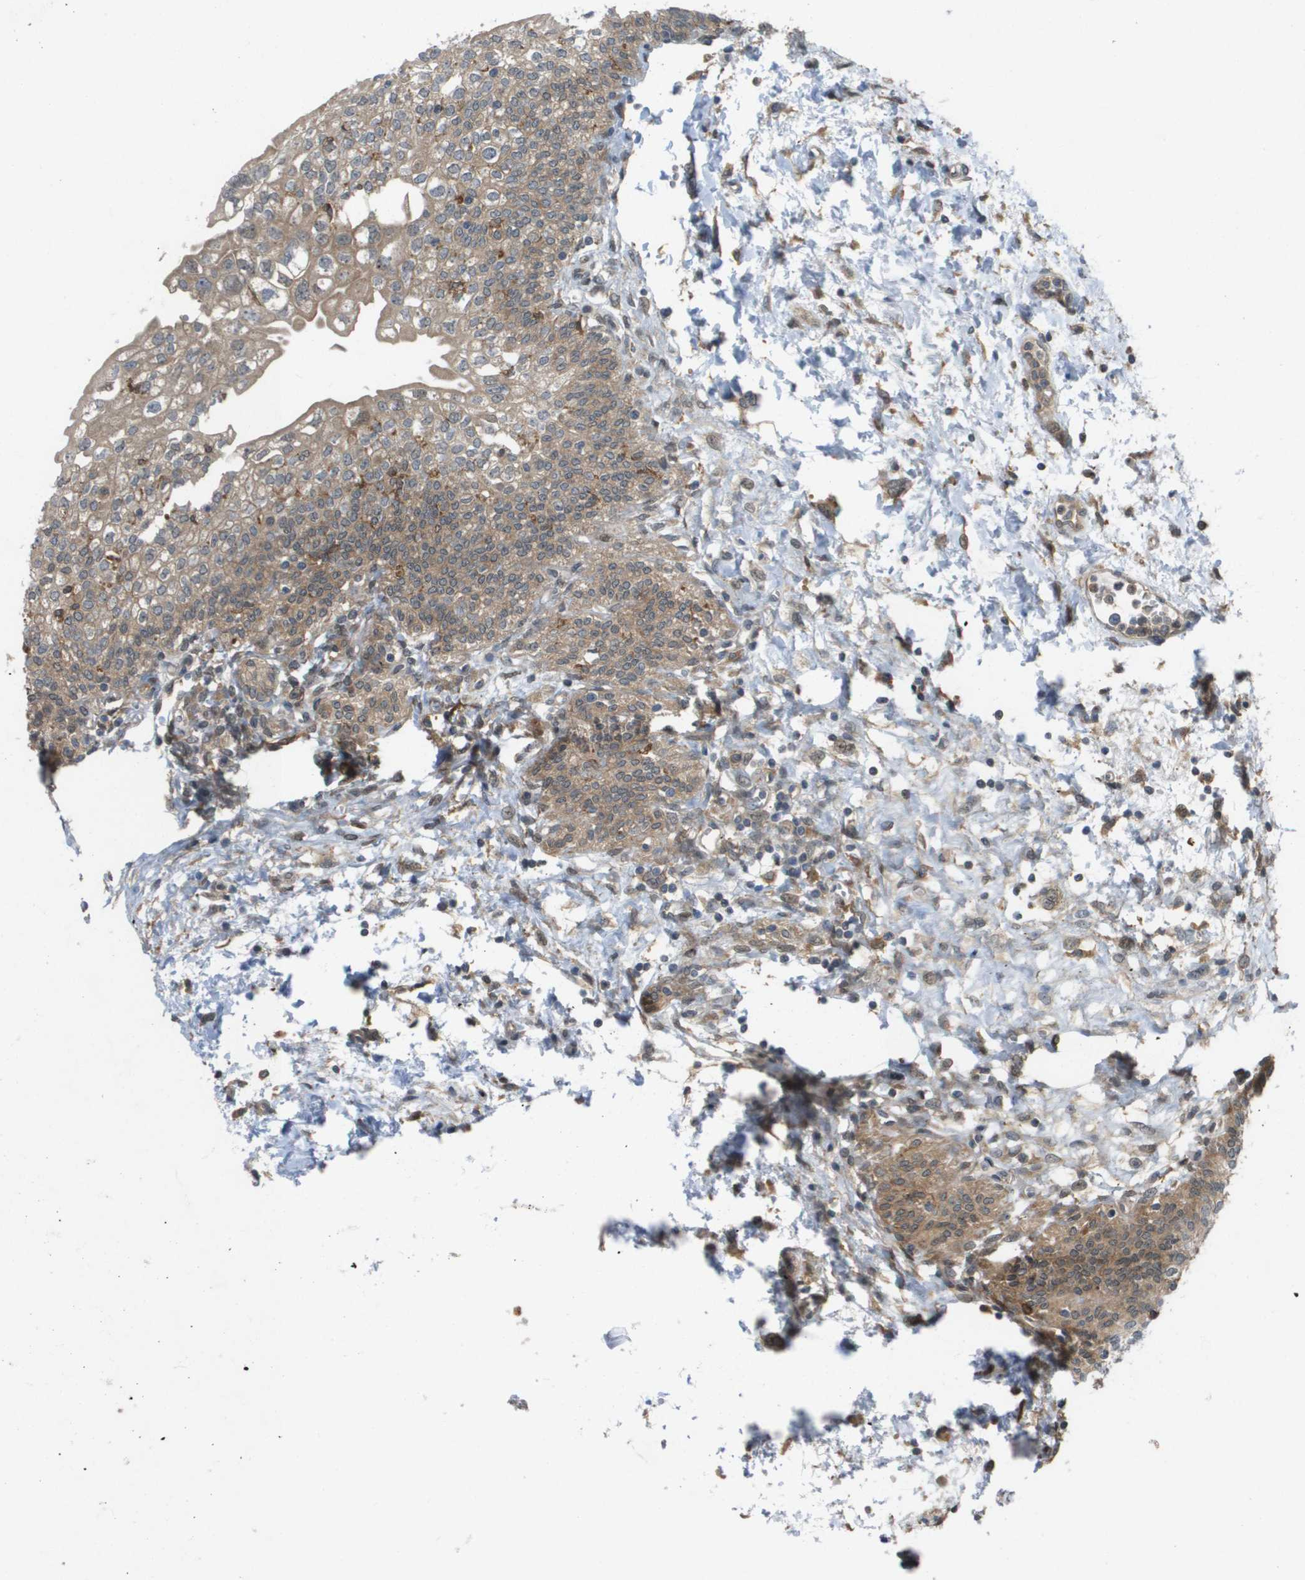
{"staining": {"intensity": "moderate", "quantity": ">75%", "location": "cytoplasmic/membranous"}, "tissue": "urinary bladder", "cell_type": "Urothelial cells", "image_type": "normal", "snomed": [{"axis": "morphology", "description": "Normal tissue, NOS"}, {"axis": "topography", "description": "Urinary bladder"}], "caption": "This histopathology image demonstrates immunohistochemistry (IHC) staining of normal urinary bladder, with medium moderate cytoplasmic/membranous positivity in about >75% of urothelial cells.", "gene": "PALD1", "patient": {"sex": "male", "age": 55}}